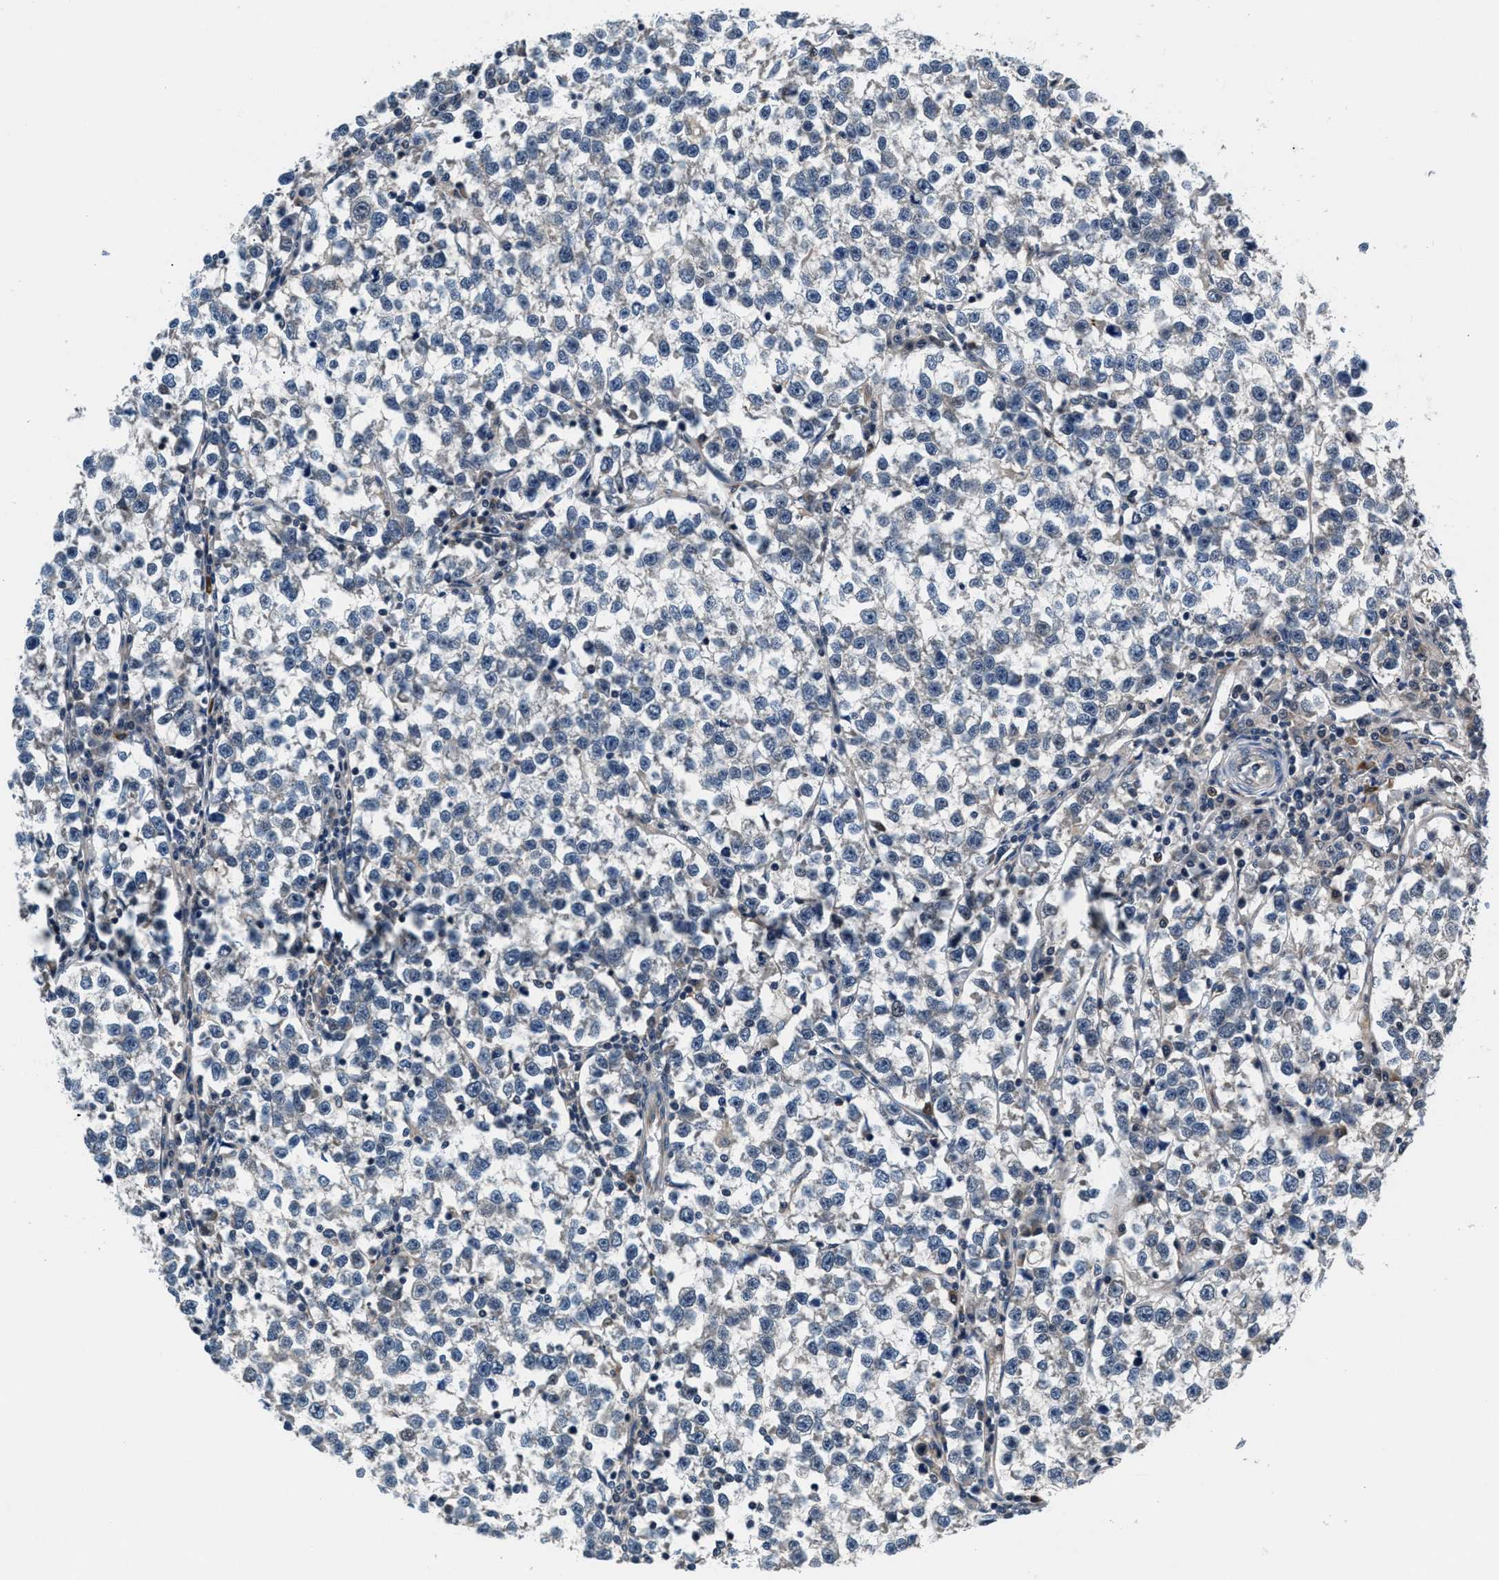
{"staining": {"intensity": "negative", "quantity": "none", "location": "none"}, "tissue": "testis cancer", "cell_type": "Tumor cells", "image_type": "cancer", "snomed": [{"axis": "morphology", "description": "Normal tissue, NOS"}, {"axis": "morphology", "description": "Seminoma, NOS"}, {"axis": "topography", "description": "Testis"}], "caption": "IHC photomicrograph of neoplastic tissue: human testis cancer stained with DAB (3,3'-diaminobenzidine) demonstrates no significant protein staining in tumor cells. (DAB immunohistochemistry (IHC) visualized using brightfield microscopy, high magnification).", "gene": "PRPSAP2", "patient": {"sex": "male", "age": 43}}